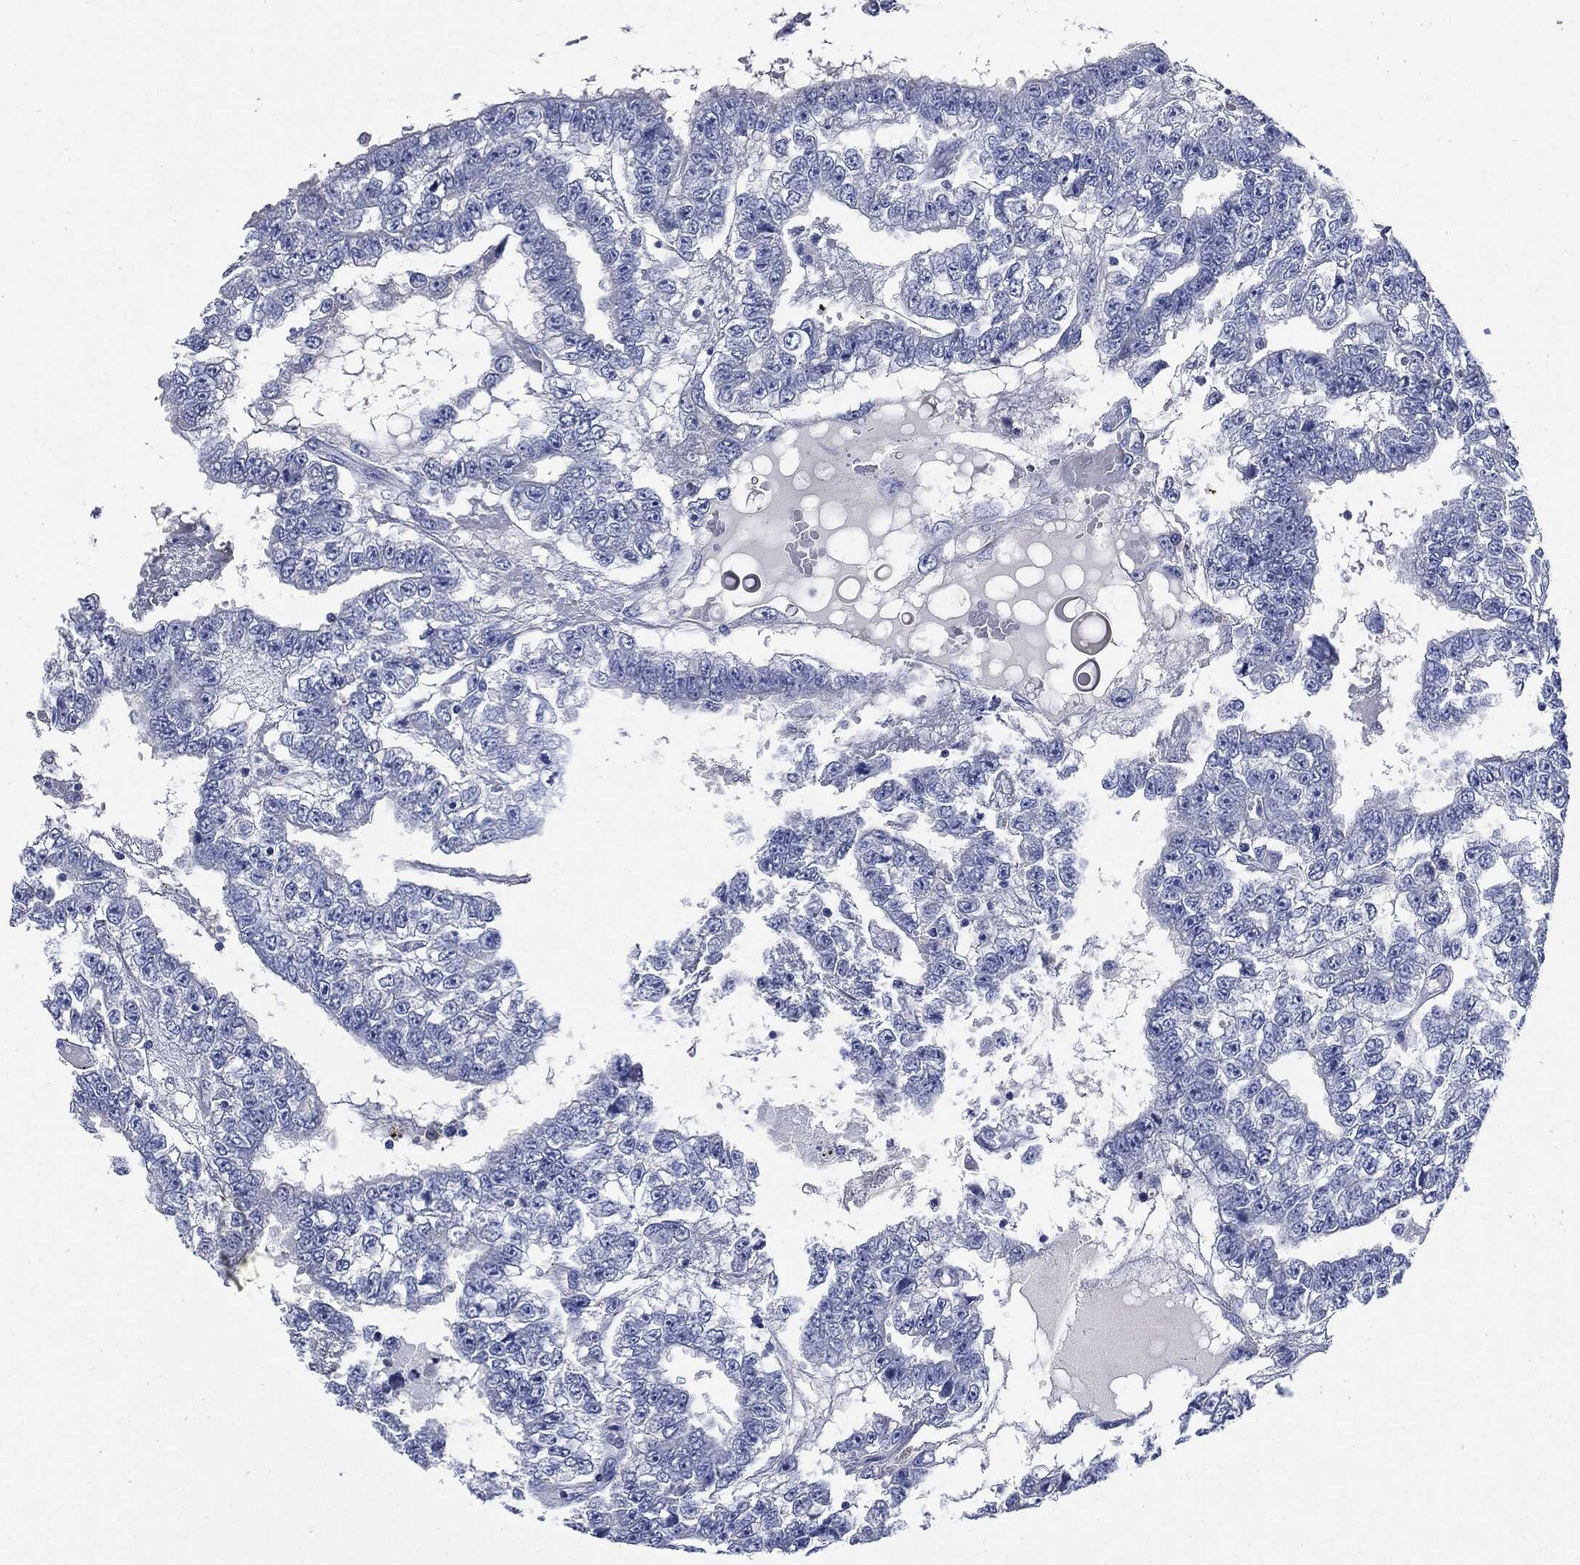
{"staining": {"intensity": "negative", "quantity": "none", "location": "none"}, "tissue": "testis cancer", "cell_type": "Tumor cells", "image_type": "cancer", "snomed": [{"axis": "morphology", "description": "Carcinoma, Embryonal, NOS"}, {"axis": "topography", "description": "Testis"}], "caption": "This is an immunohistochemistry photomicrograph of embryonal carcinoma (testis). There is no expression in tumor cells.", "gene": "CPE", "patient": {"sex": "male", "age": 25}}